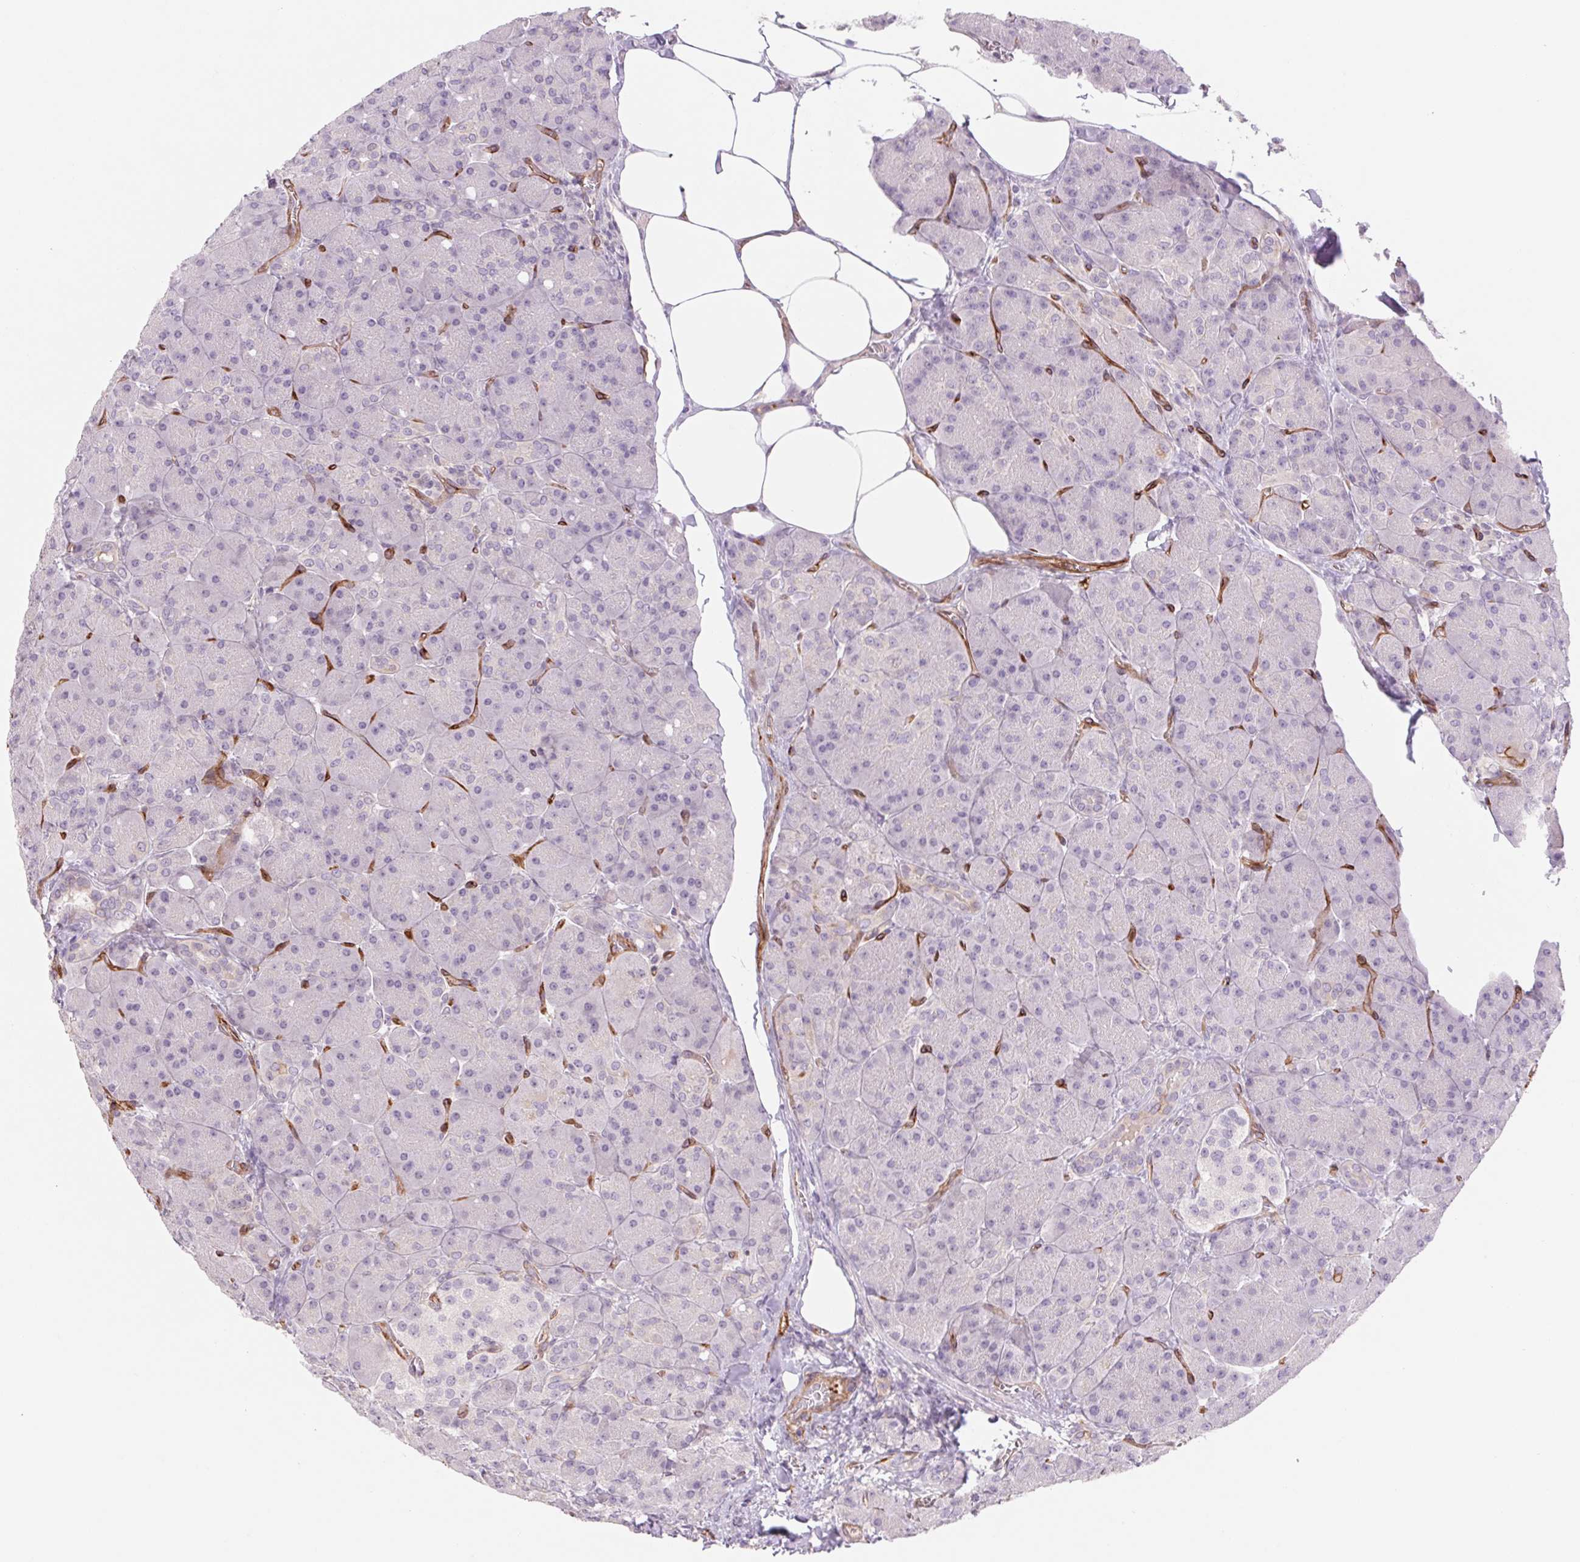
{"staining": {"intensity": "strong", "quantity": "<25%", "location": "cytoplasmic/membranous"}, "tissue": "pancreas", "cell_type": "Exocrine glandular cells", "image_type": "normal", "snomed": [{"axis": "morphology", "description": "Normal tissue, NOS"}, {"axis": "topography", "description": "Pancreas"}], "caption": "Exocrine glandular cells demonstrate medium levels of strong cytoplasmic/membranous positivity in about <25% of cells in unremarkable human pancreas. The protein is shown in brown color, while the nuclei are stained blue.", "gene": "MS4A13", "patient": {"sex": "male", "age": 55}}